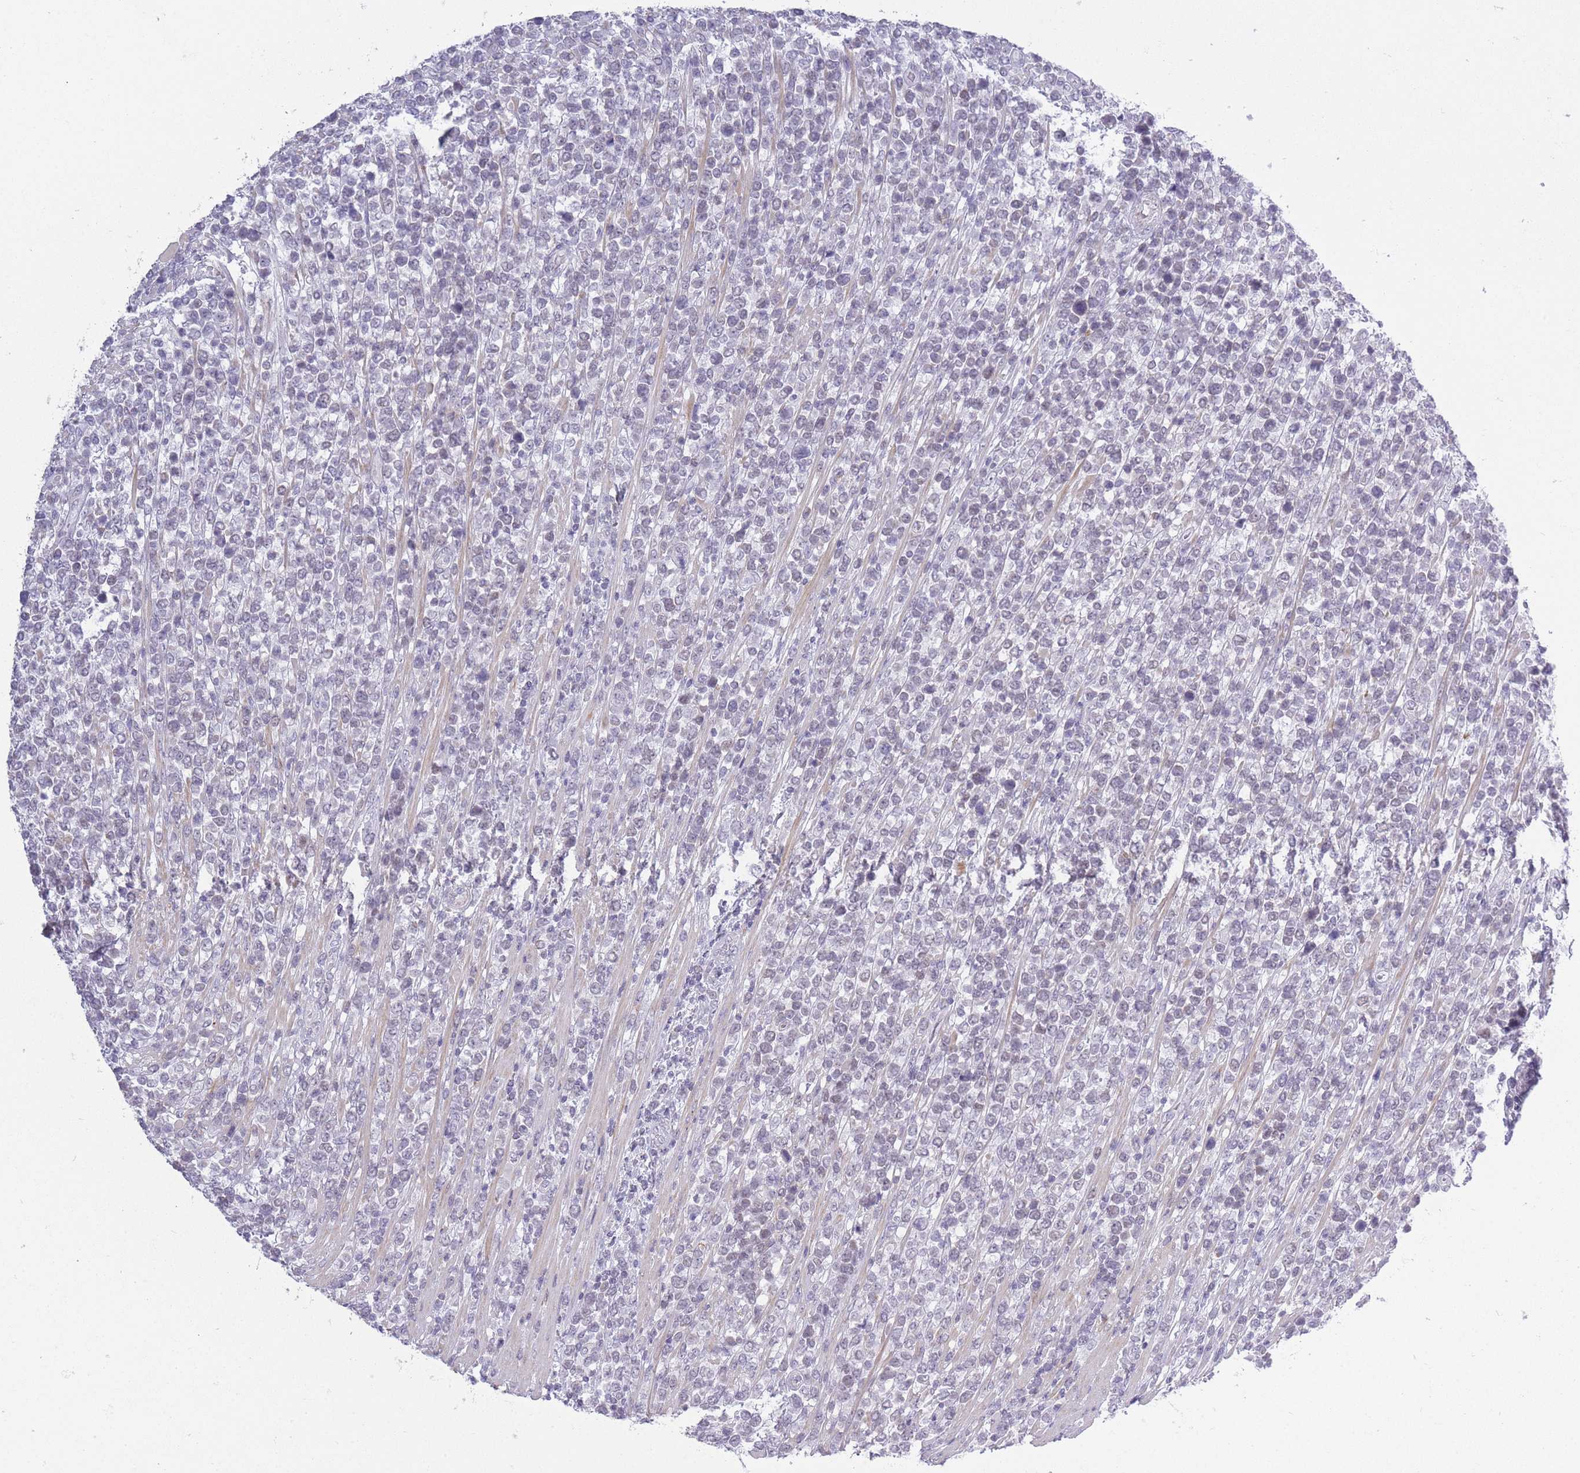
{"staining": {"intensity": "negative", "quantity": "none", "location": "none"}, "tissue": "lymphoma", "cell_type": "Tumor cells", "image_type": "cancer", "snomed": [{"axis": "morphology", "description": "Malignant lymphoma, non-Hodgkin's type, High grade"}, {"axis": "topography", "description": "Soft tissue"}], "caption": "Immunohistochemistry (IHC) image of neoplastic tissue: human lymphoma stained with DAB displays no significant protein expression in tumor cells.", "gene": "ZBTB24", "patient": {"sex": "female", "age": 56}}